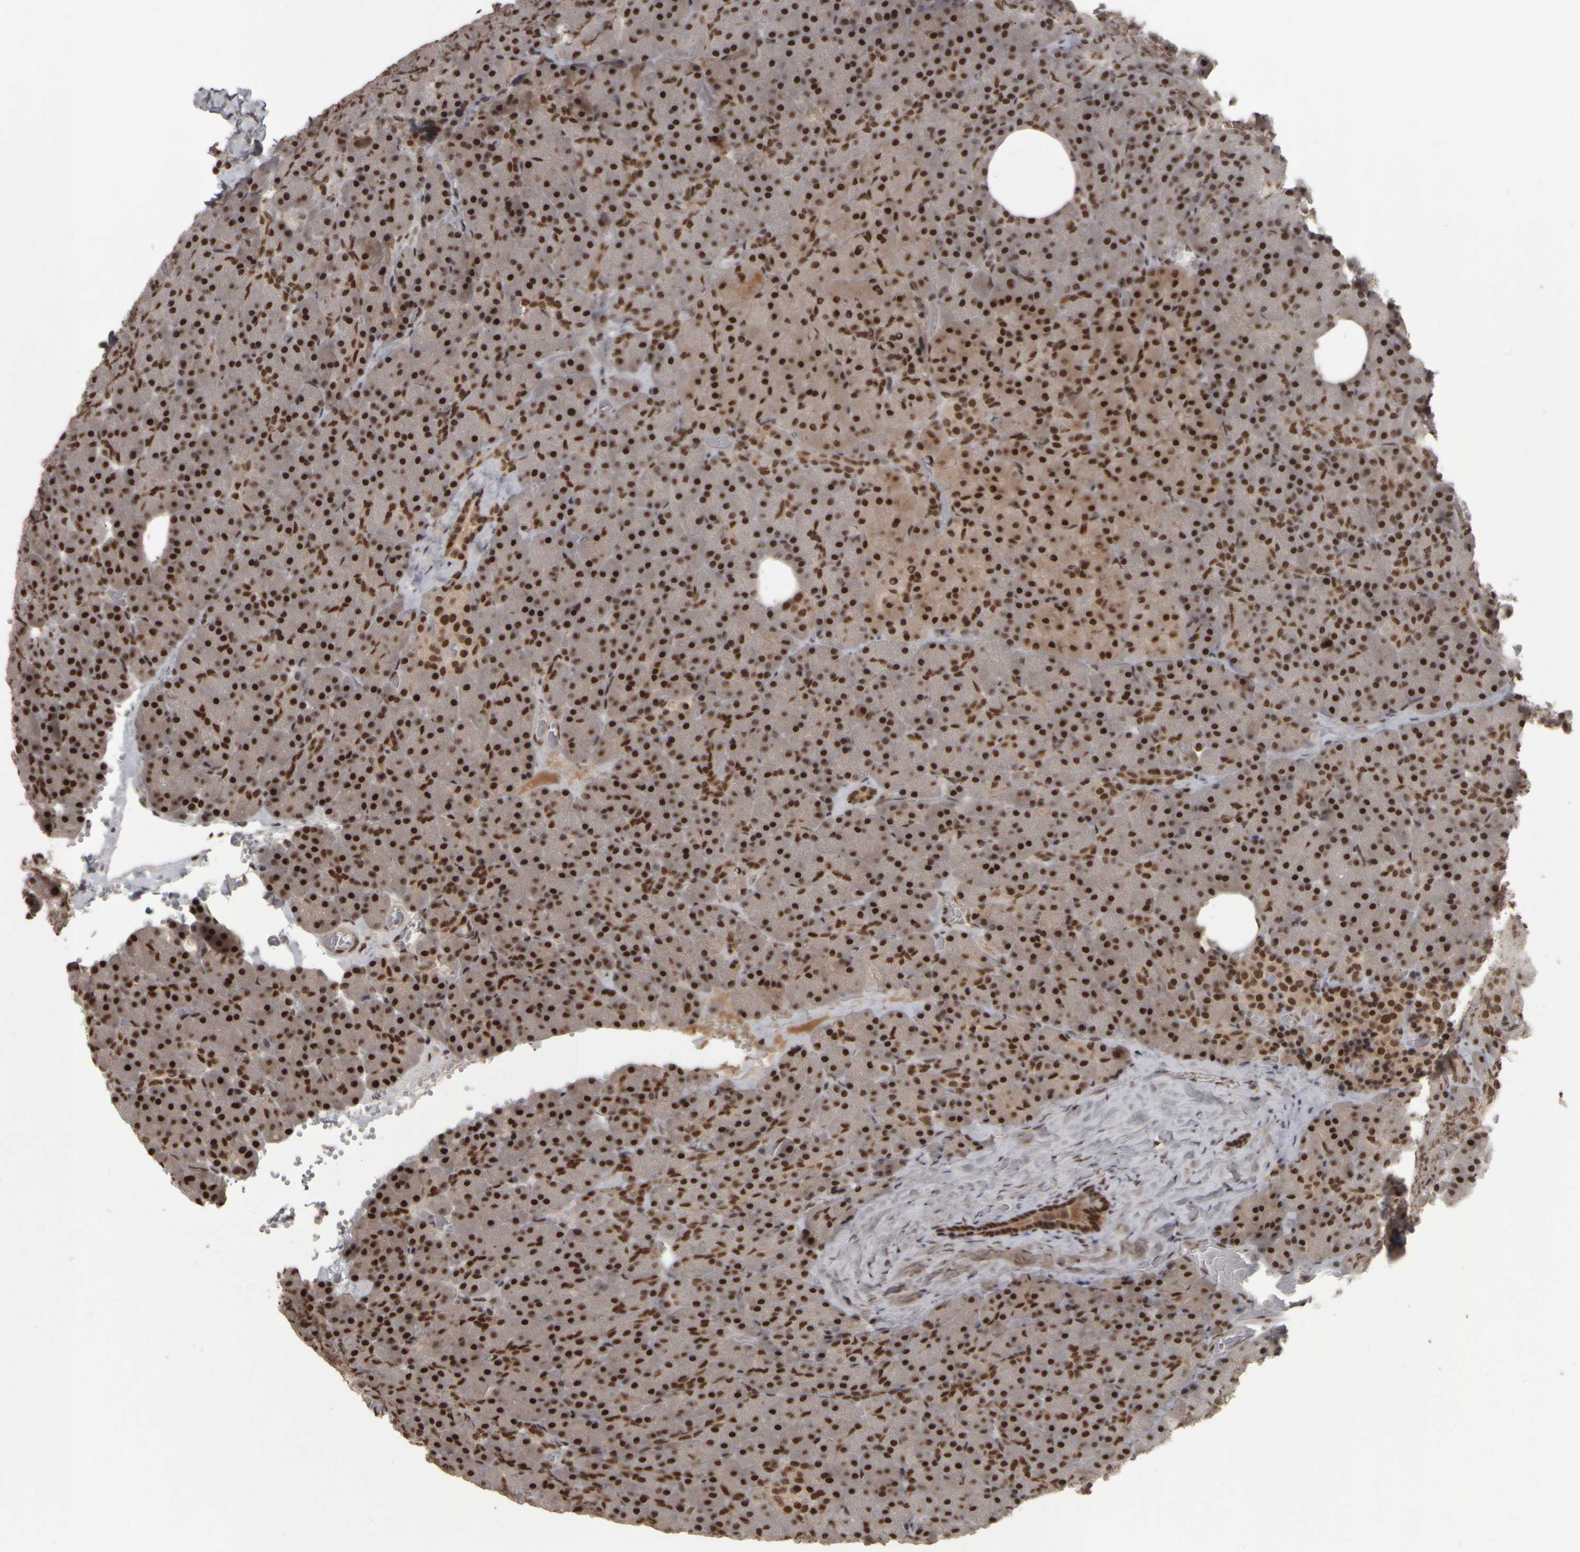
{"staining": {"intensity": "strong", "quantity": ">75%", "location": "nuclear"}, "tissue": "pancreas", "cell_type": "Exocrine glandular cells", "image_type": "normal", "snomed": [{"axis": "morphology", "description": "Normal tissue, NOS"}, {"axis": "morphology", "description": "Carcinoid, malignant, NOS"}, {"axis": "topography", "description": "Pancreas"}], "caption": "Pancreas stained with a brown dye exhibits strong nuclear positive expression in approximately >75% of exocrine glandular cells.", "gene": "ZFHX4", "patient": {"sex": "female", "age": 35}}